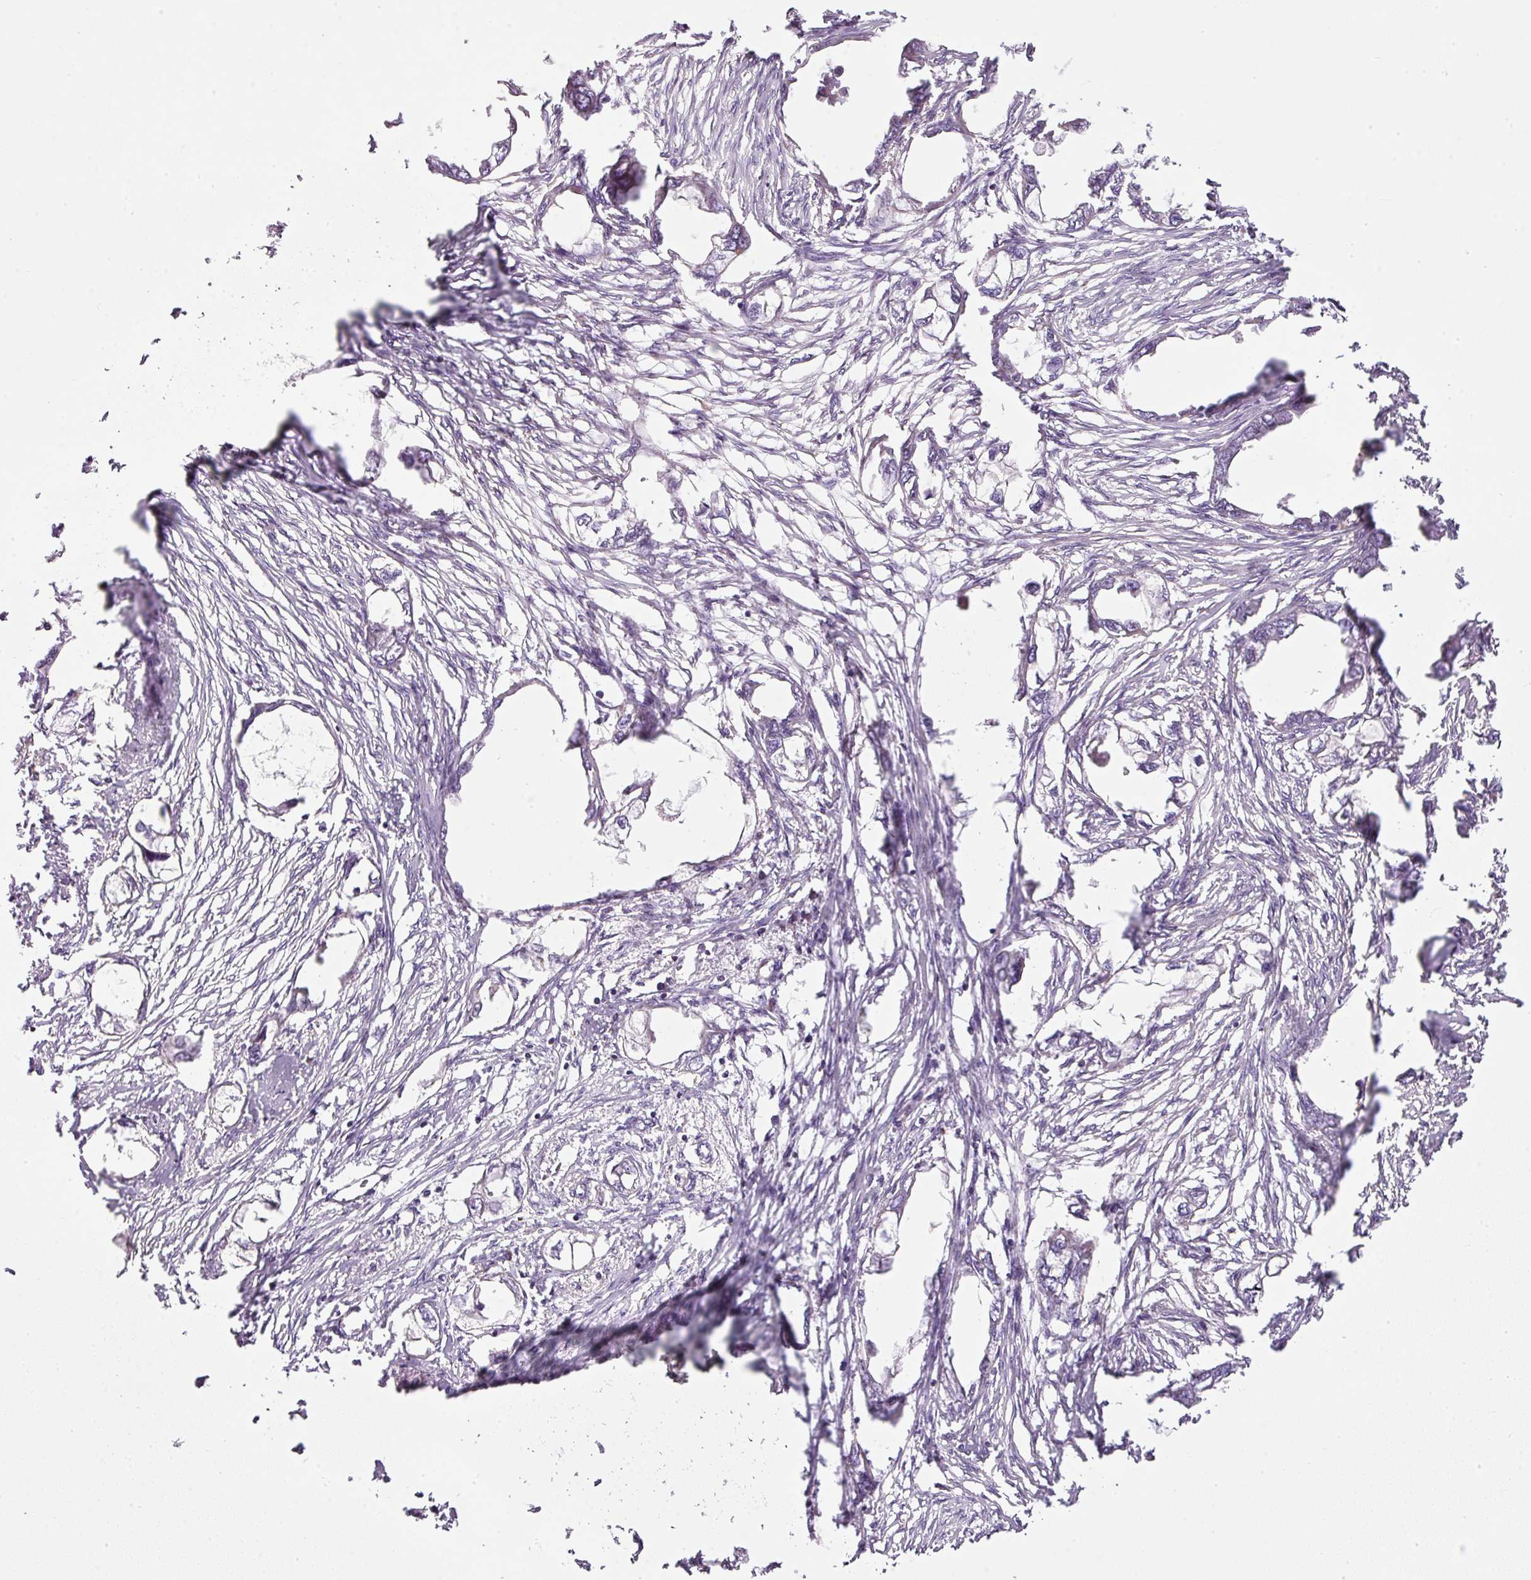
{"staining": {"intensity": "negative", "quantity": "none", "location": "none"}, "tissue": "endometrial cancer", "cell_type": "Tumor cells", "image_type": "cancer", "snomed": [{"axis": "morphology", "description": "Adenocarcinoma, NOS"}, {"axis": "morphology", "description": "Adenocarcinoma, metastatic, NOS"}, {"axis": "topography", "description": "Adipose tissue"}, {"axis": "topography", "description": "Endometrium"}], "caption": "DAB (3,3'-diaminobenzidine) immunohistochemical staining of endometrial cancer (metastatic adenocarcinoma) exhibits no significant expression in tumor cells.", "gene": "SDHA", "patient": {"sex": "female", "age": 67}}